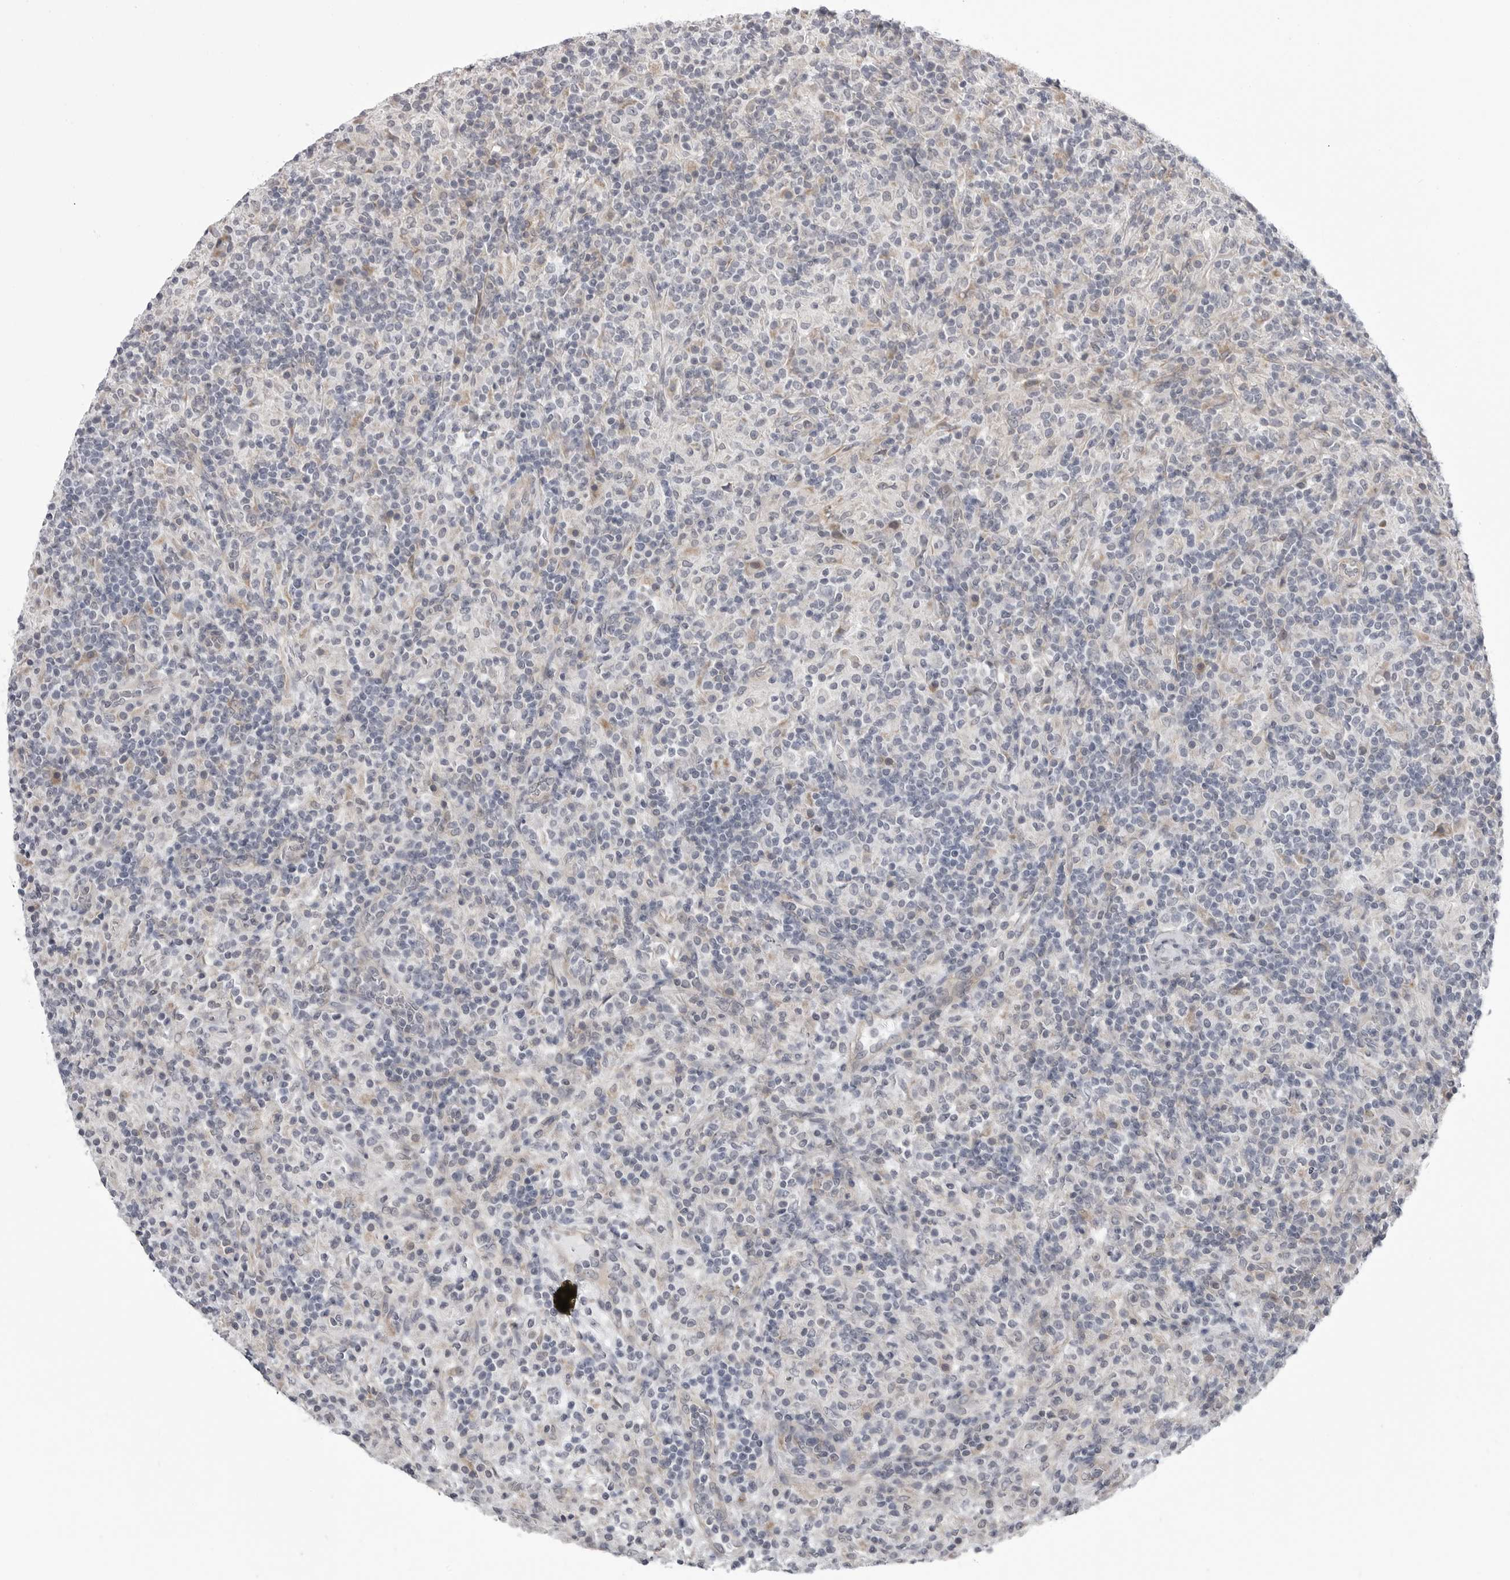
{"staining": {"intensity": "negative", "quantity": "none", "location": "none"}, "tissue": "lymphoma", "cell_type": "Tumor cells", "image_type": "cancer", "snomed": [{"axis": "morphology", "description": "Hodgkin's disease, NOS"}, {"axis": "topography", "description": "Lymph node"}], "caption": "Immunohistochemical staining of human Hodgkin's disease demonstrates no significant positivity in tumor cells. (Stains: DAB immunohistochemistry (IHC) with hematoxylin counter stain, Microscopy: brightfield microscopy at high magnification).", "gene": "SCP2", "patient": {"sex": "male", "age": 70}}